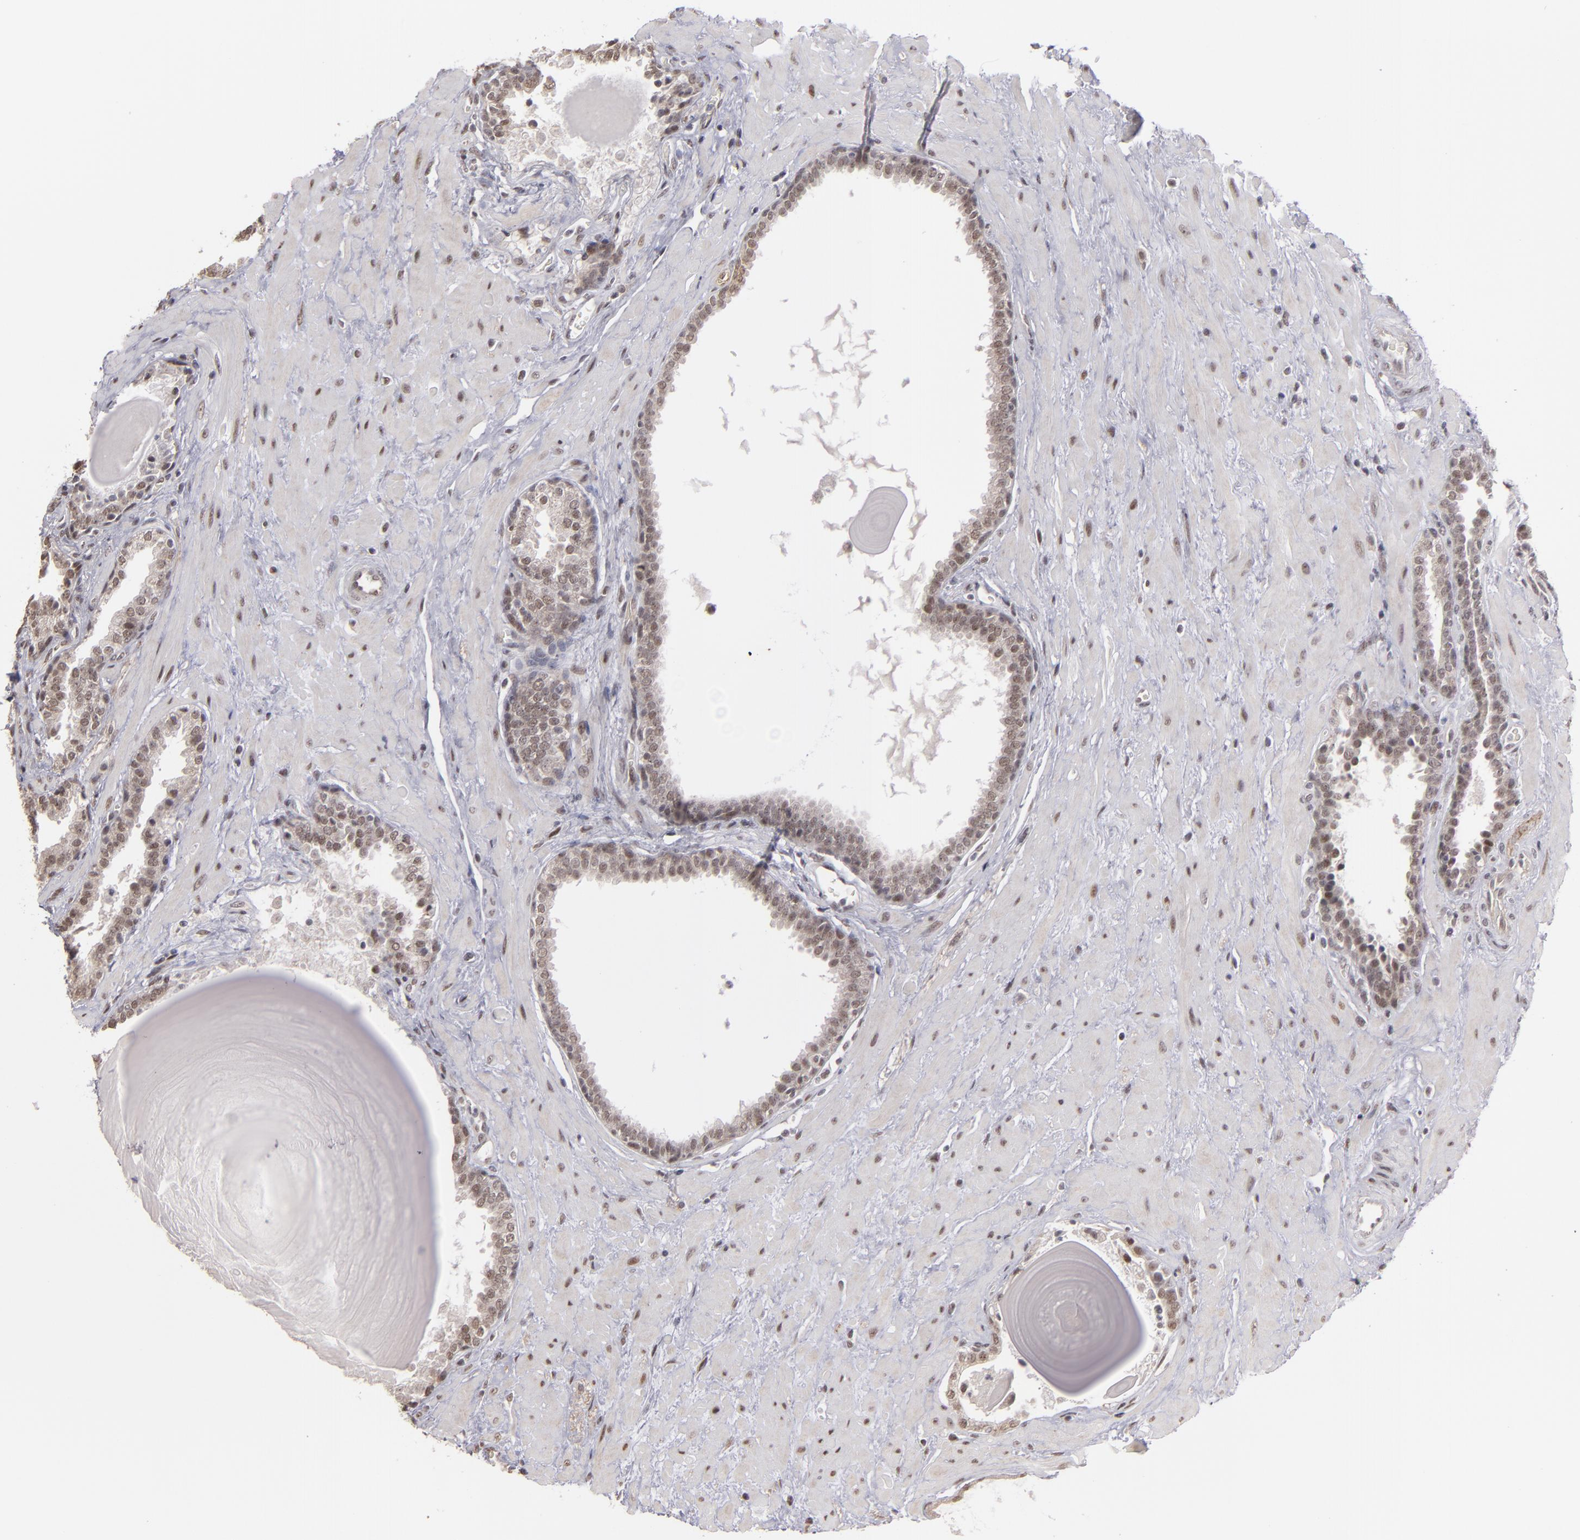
{"staining": {"intensity": "weak", "quantity": "25%-75%", "location": "nuclear"}, "tissue": "prostate", "cell_type": "Glandular cells", "image_type": "normal", "snomed": [{"axis": "morphology", "description": "Normal tissue, NOS"}, {"axis": "topography", "description": "Prostate"}], "caption": "Immunohistochemistry (IHC) (DAB) staining of unremarkable prostate shows weak nuclear protein expression in approximately 25%-75% of glandular cells. Nuclei are stained in blue.", "gene": "ZNF75A", "patient": {"sex": "male", "age": 51}}